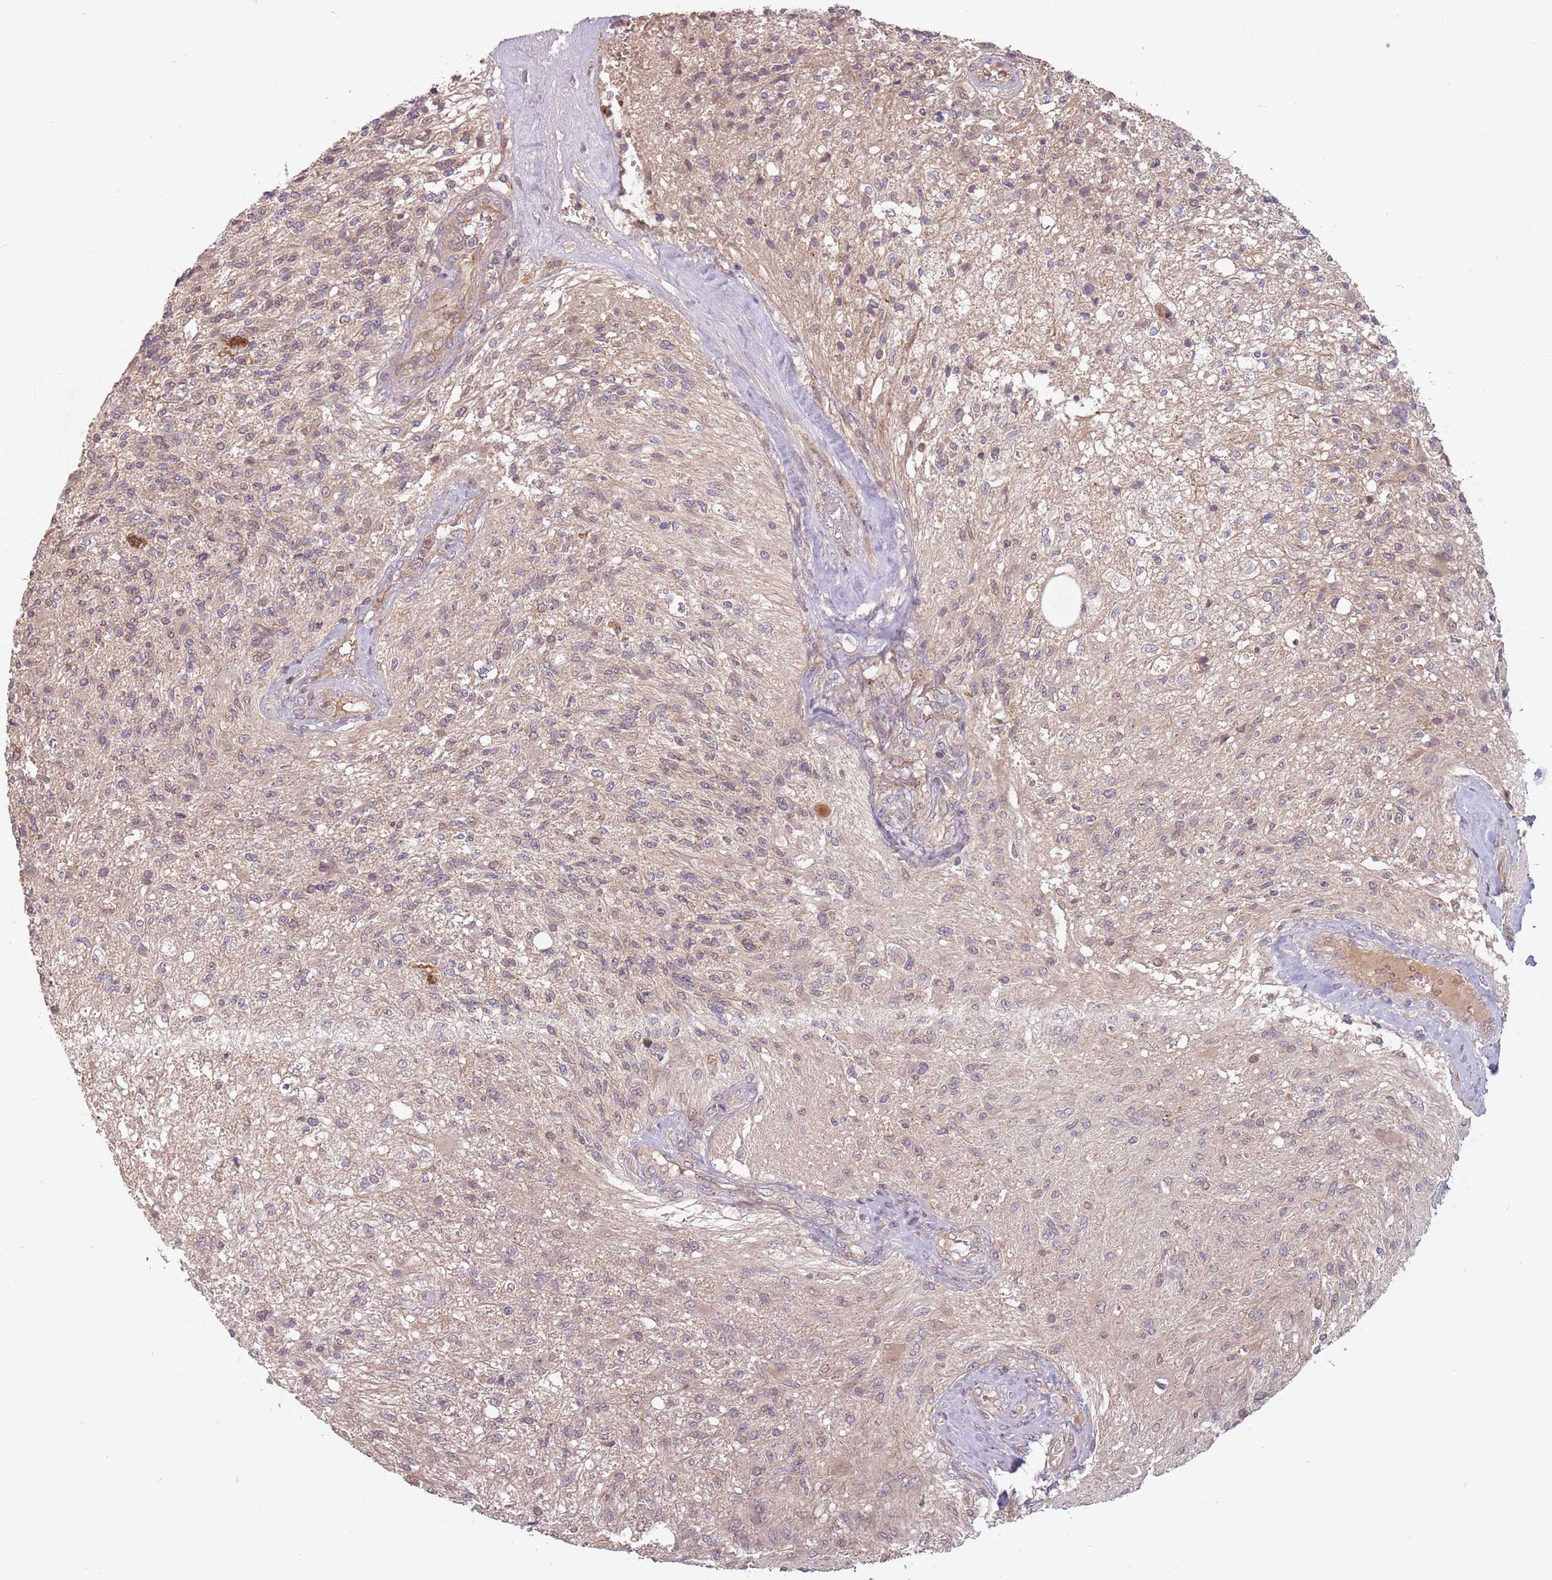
{"staining": {"intensity": "negative", "quantity": "none", "location": "none"}, "tissue": "glioma", "cell_type": "Tumor cells", "image_type": "cancer", "snomed": [{"axis": "morphology", "description": "Glioma, malignant, High grade"}, {"axis": "topography", "description": "Brain"}], "caption": "Histopathology image shows no protein expression in tumor cells of high-grade glioma (malignant) tissue.", "gene": "GPR180", "patient": {"sex": "male", "age": 56}}